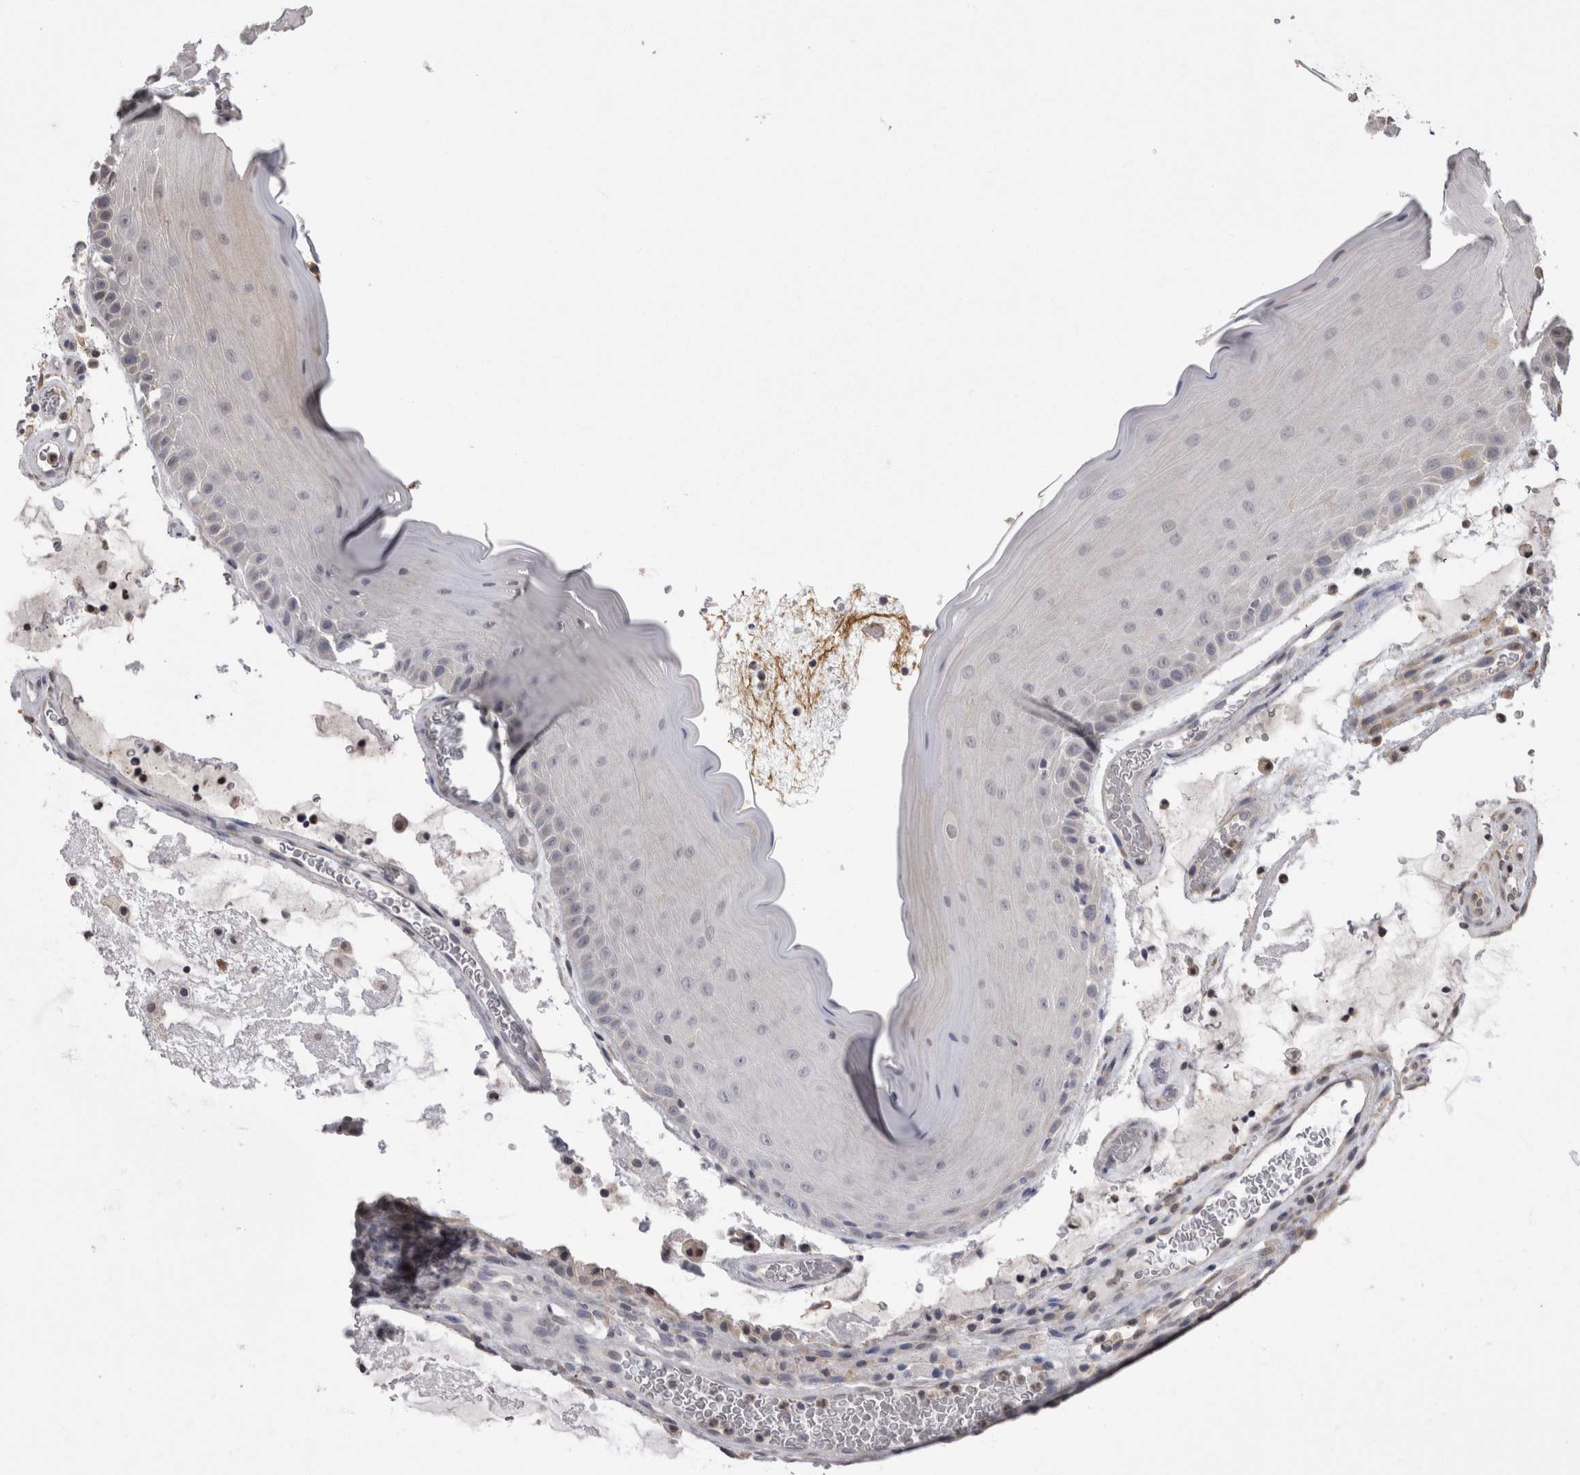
{"staining": {"intensity": "negative", "quantity": "none", "location": "none"}, "tissue": "oral mucosa", "cell_type": "Squamous epithelial cells", "image_type": "normal", "snomed": [{"axis": "morphology", "description": "Normal tissue, NOS"}, {"axis": "topography", "description": "Oral tissue"}], "caption": "DAB immunohistochemical staining of benign oral mucosa demonstrates no significant positivity in squamous epithelial cells.", "gene": "CHIC1", "patient": {"sex": "male", "age": 13}}